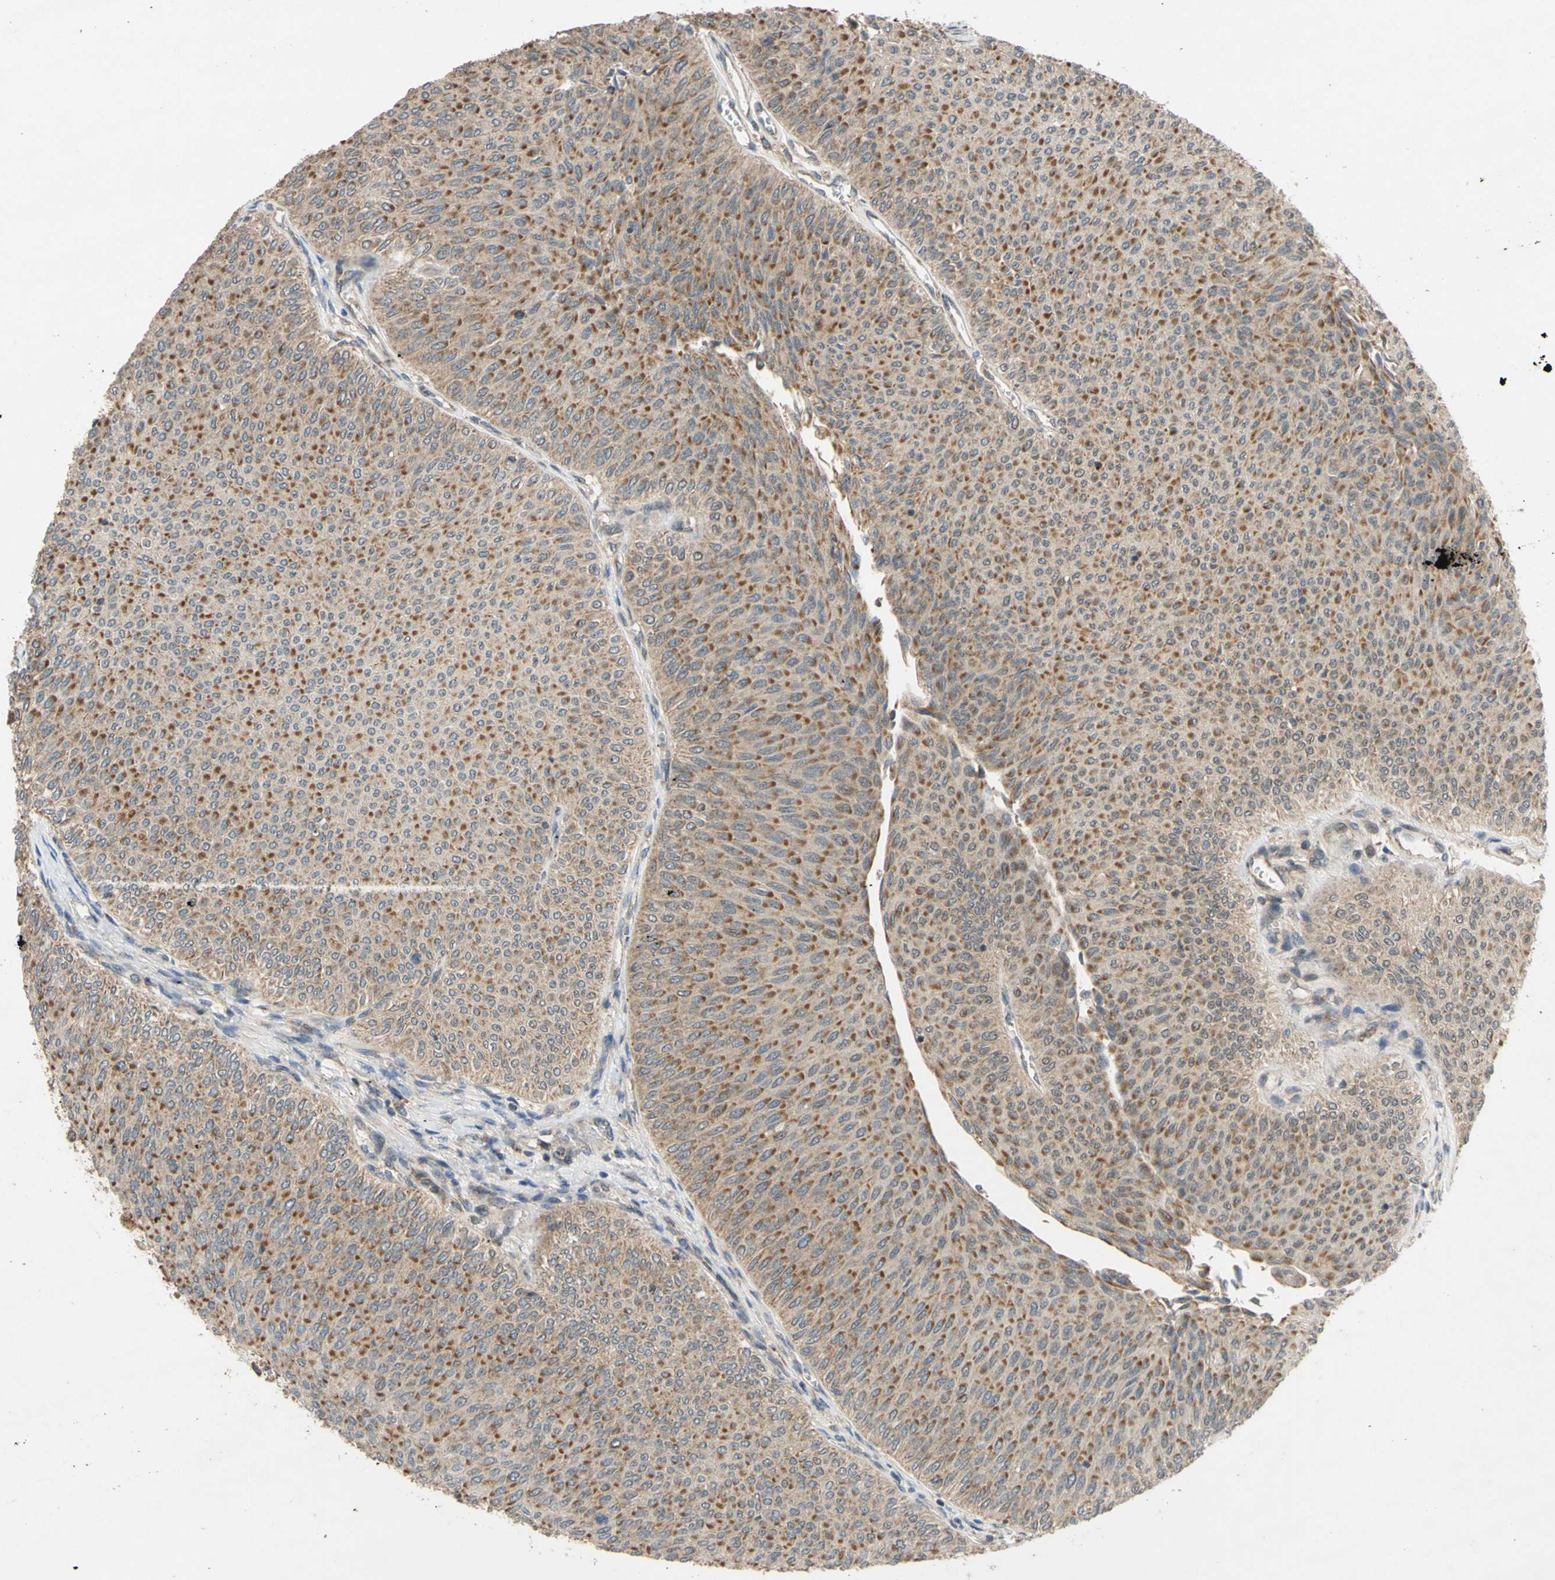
{"staining": {"intensity": "moderate", "quantity": ">75%", "location": "cytoplasmic/membranous"}, "tissue": "urothelial cancer", "cell_type": "Tumor cells", "image_type": "cancer", "snomed": [{"axis": "morphology", "description": "Urothelial carcinoma, Low grade"}, {"axis": "topography", "description": "Urinary bladder"}], "caption": "A medium amount of moderate cytoplasmic/membranous expression is present in approximately >75% of tumor cells in low-grade urothelial carcinoma tissue.", "gene": "CD164", "patient": {"sex": "male", "age": 78}}